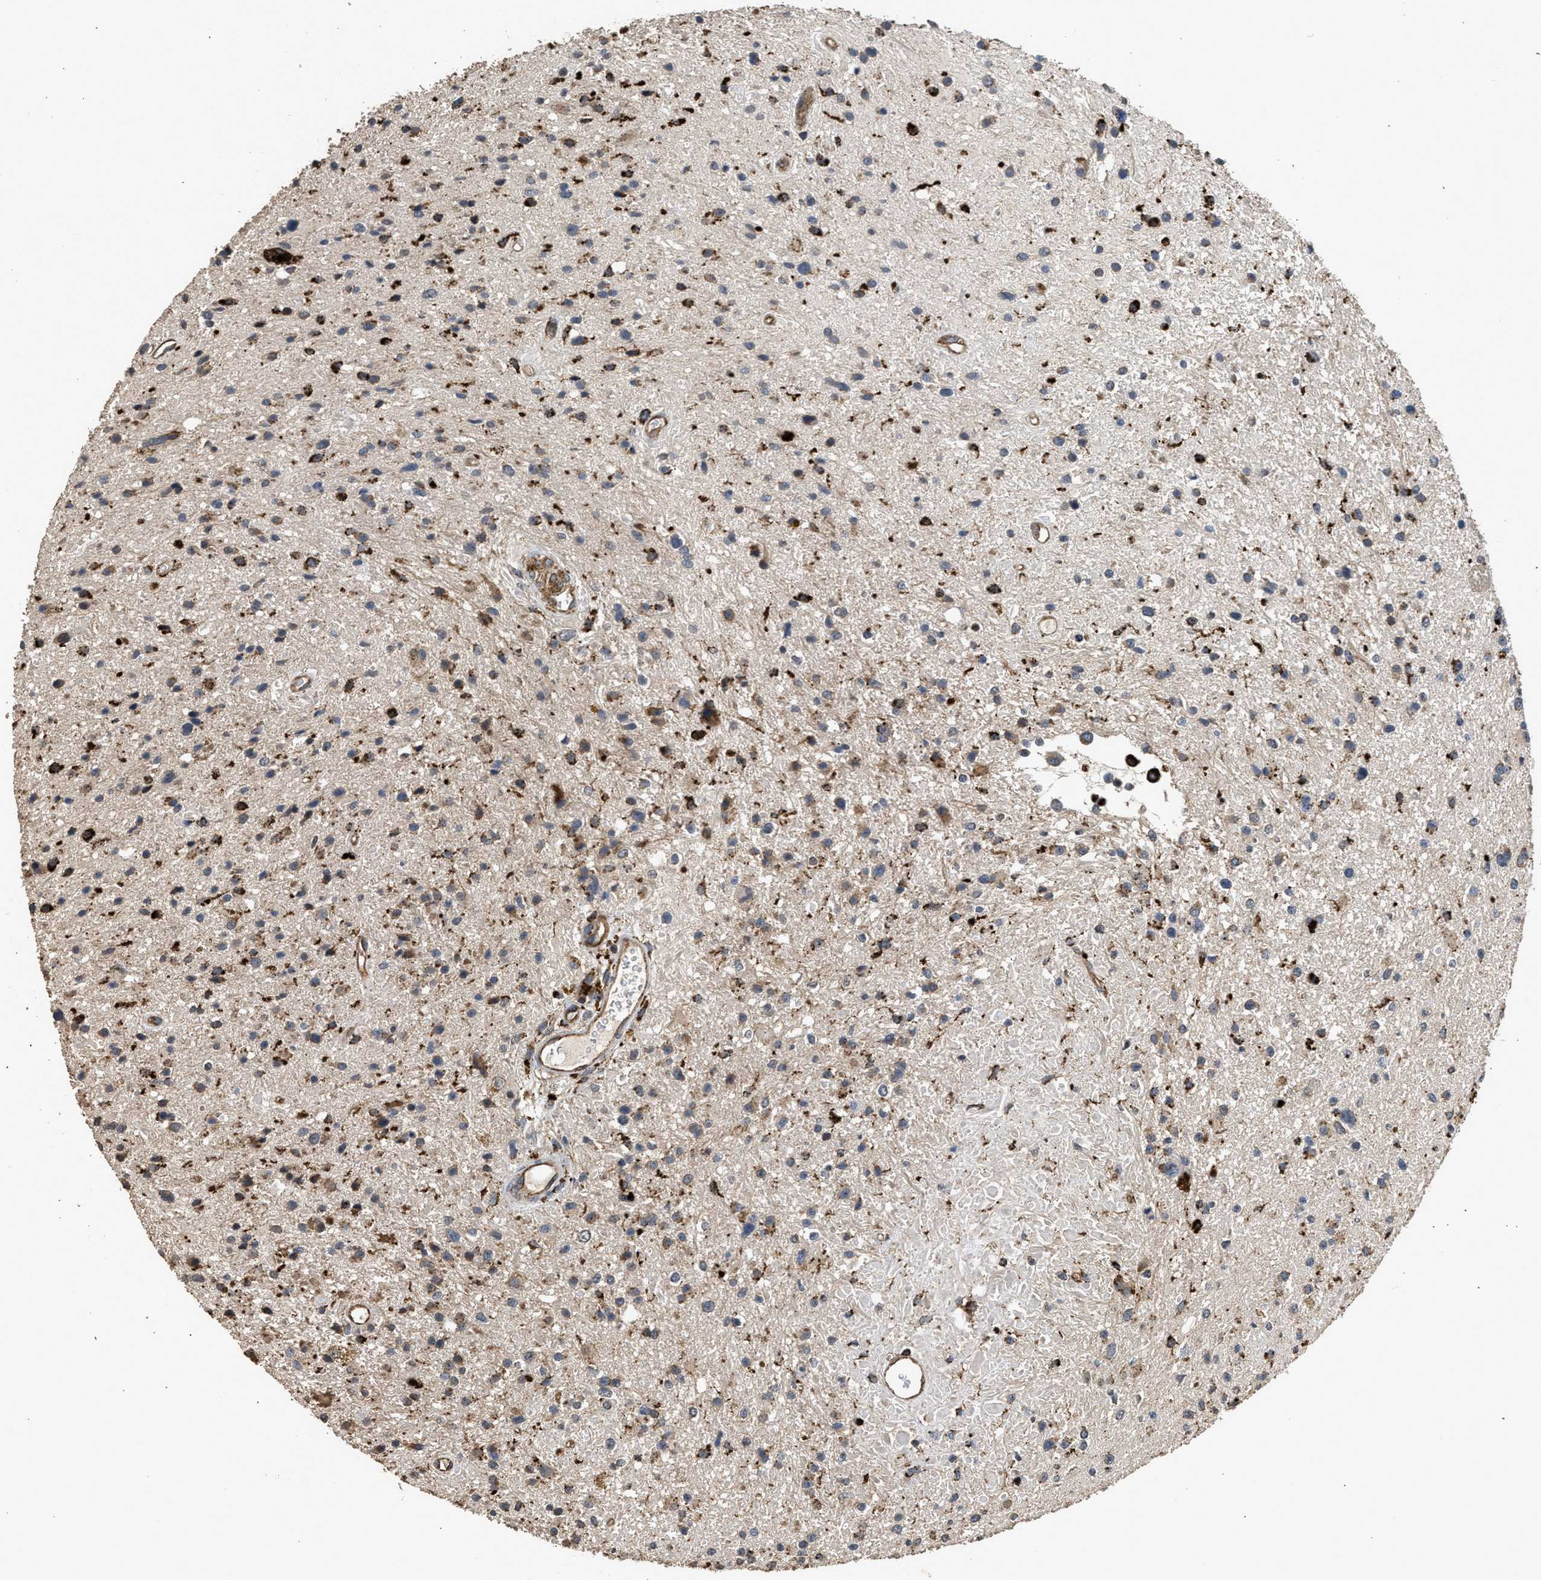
{"staining": {"intensity": "moderate", "quantity": "25%-75%", "location": "cytoplasmic/membranous"}, "tissue": "glioma", "cell_type": "Tumor cells", "image_type": "cancer", "snomed": [{"axis": "morphology", "description": "Glioma, malignant, High grade"}, {"axis": "topography", "description": "Brain"}], "caption": "Glioma tissue shows moderate cytoplasmic/membranous positivity in approximately 25%-75% of tumor cells", "gene": "CTSV", "patient": {"sex": "male", "age": 33}}